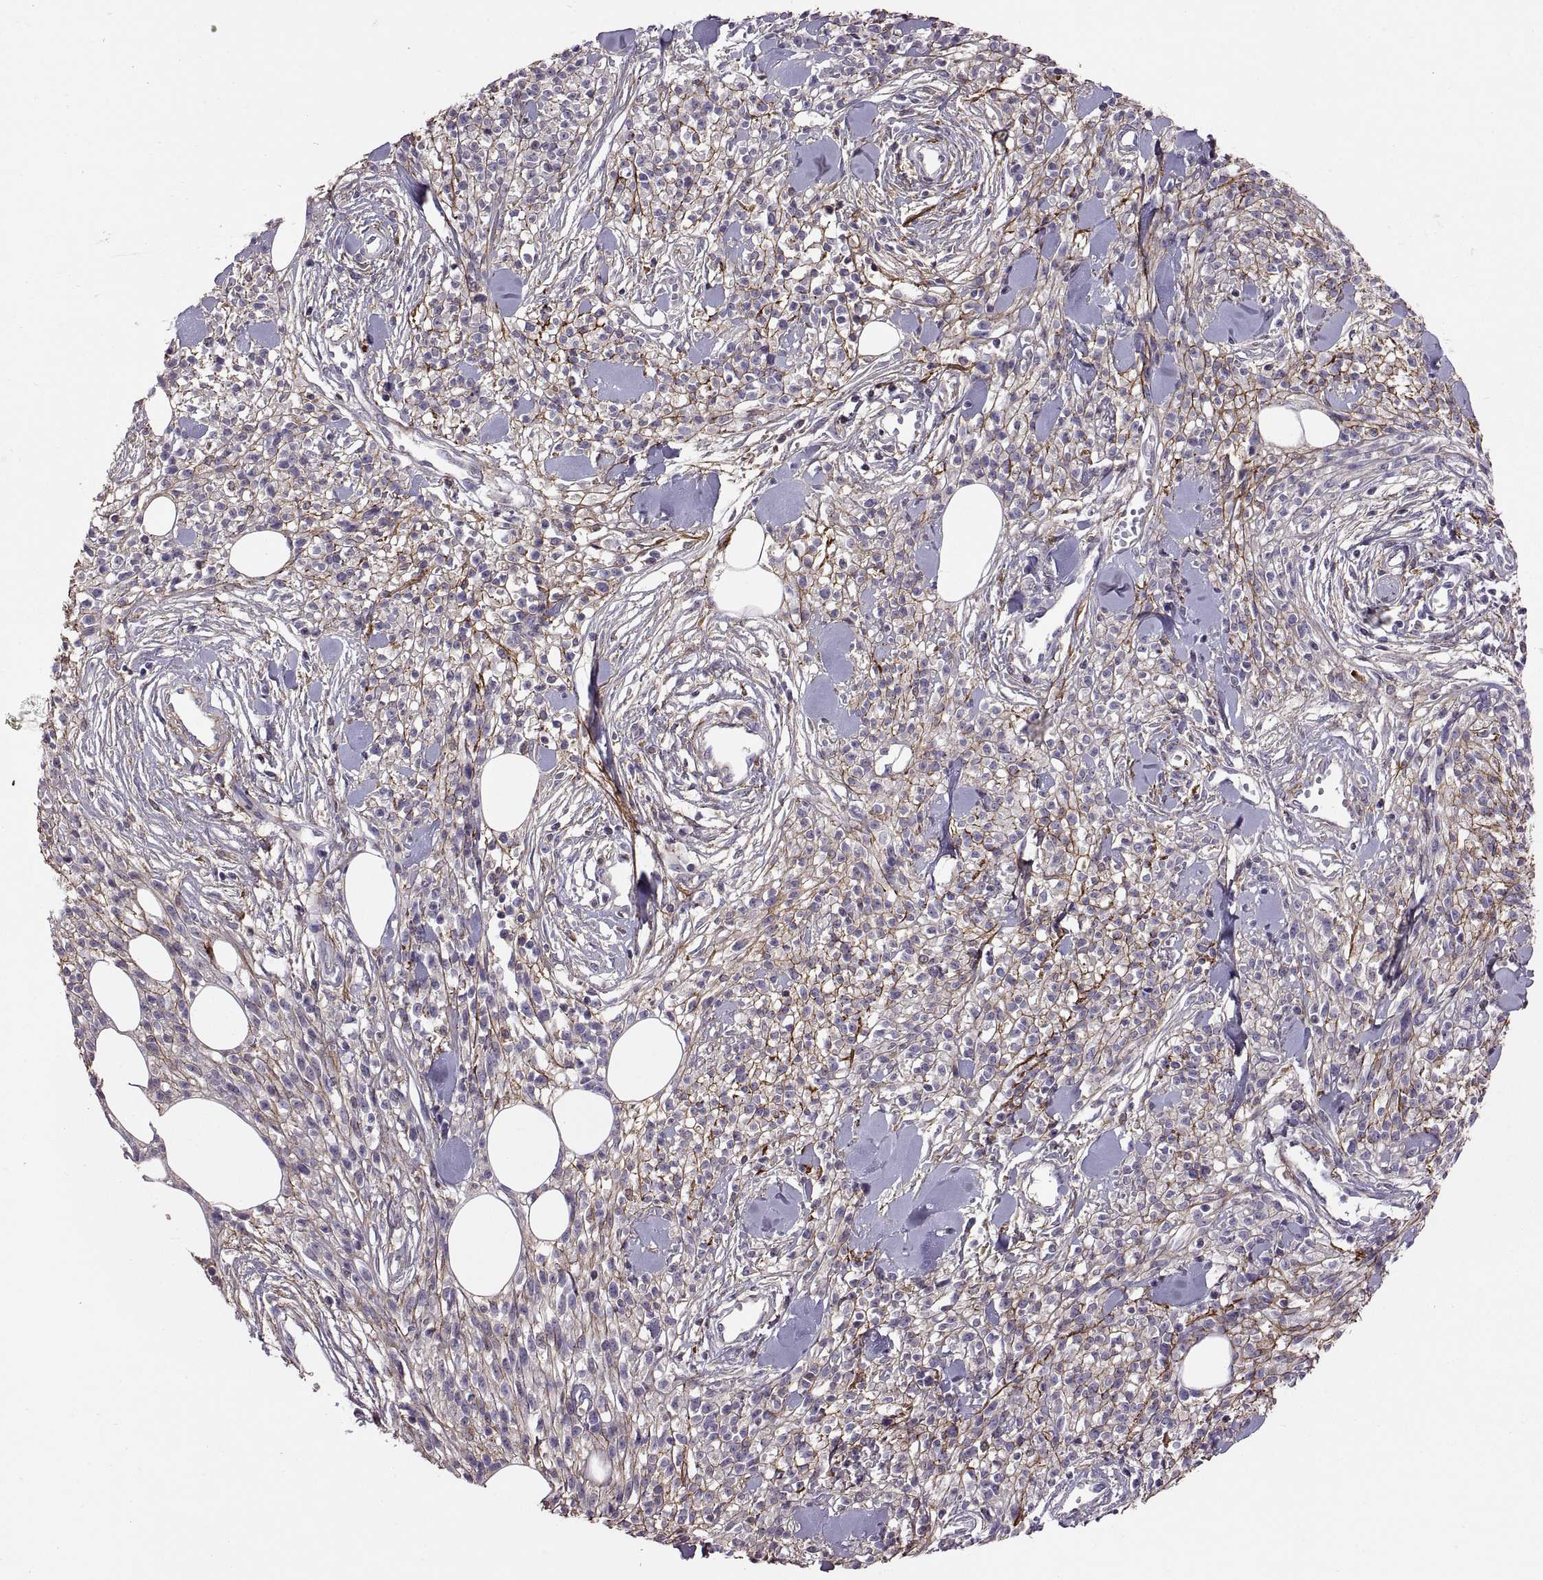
{"staining": {"intensity": "negative", "quantity": "none", "location": "none"}, "tissue": "melanoma", "cell_type": "Tumor cells", "image_type": "cancer", "snomed": [{"axis": "morphology", "description": "Malignant melanoma, NOS"}, {"axis": "topography", "description": "Skin"}, {"axis": "topography", "description": "Skin of trunk"}], "caption": "Immunohistochemical staining of malignant melanoma reveals no significant positivity in tumor cells. (DAB (3,3'-diaminobenzidine) IHC, high magnification).", "gene": "EMILIN2", "patient": {"sex": "male", "age": 74}}